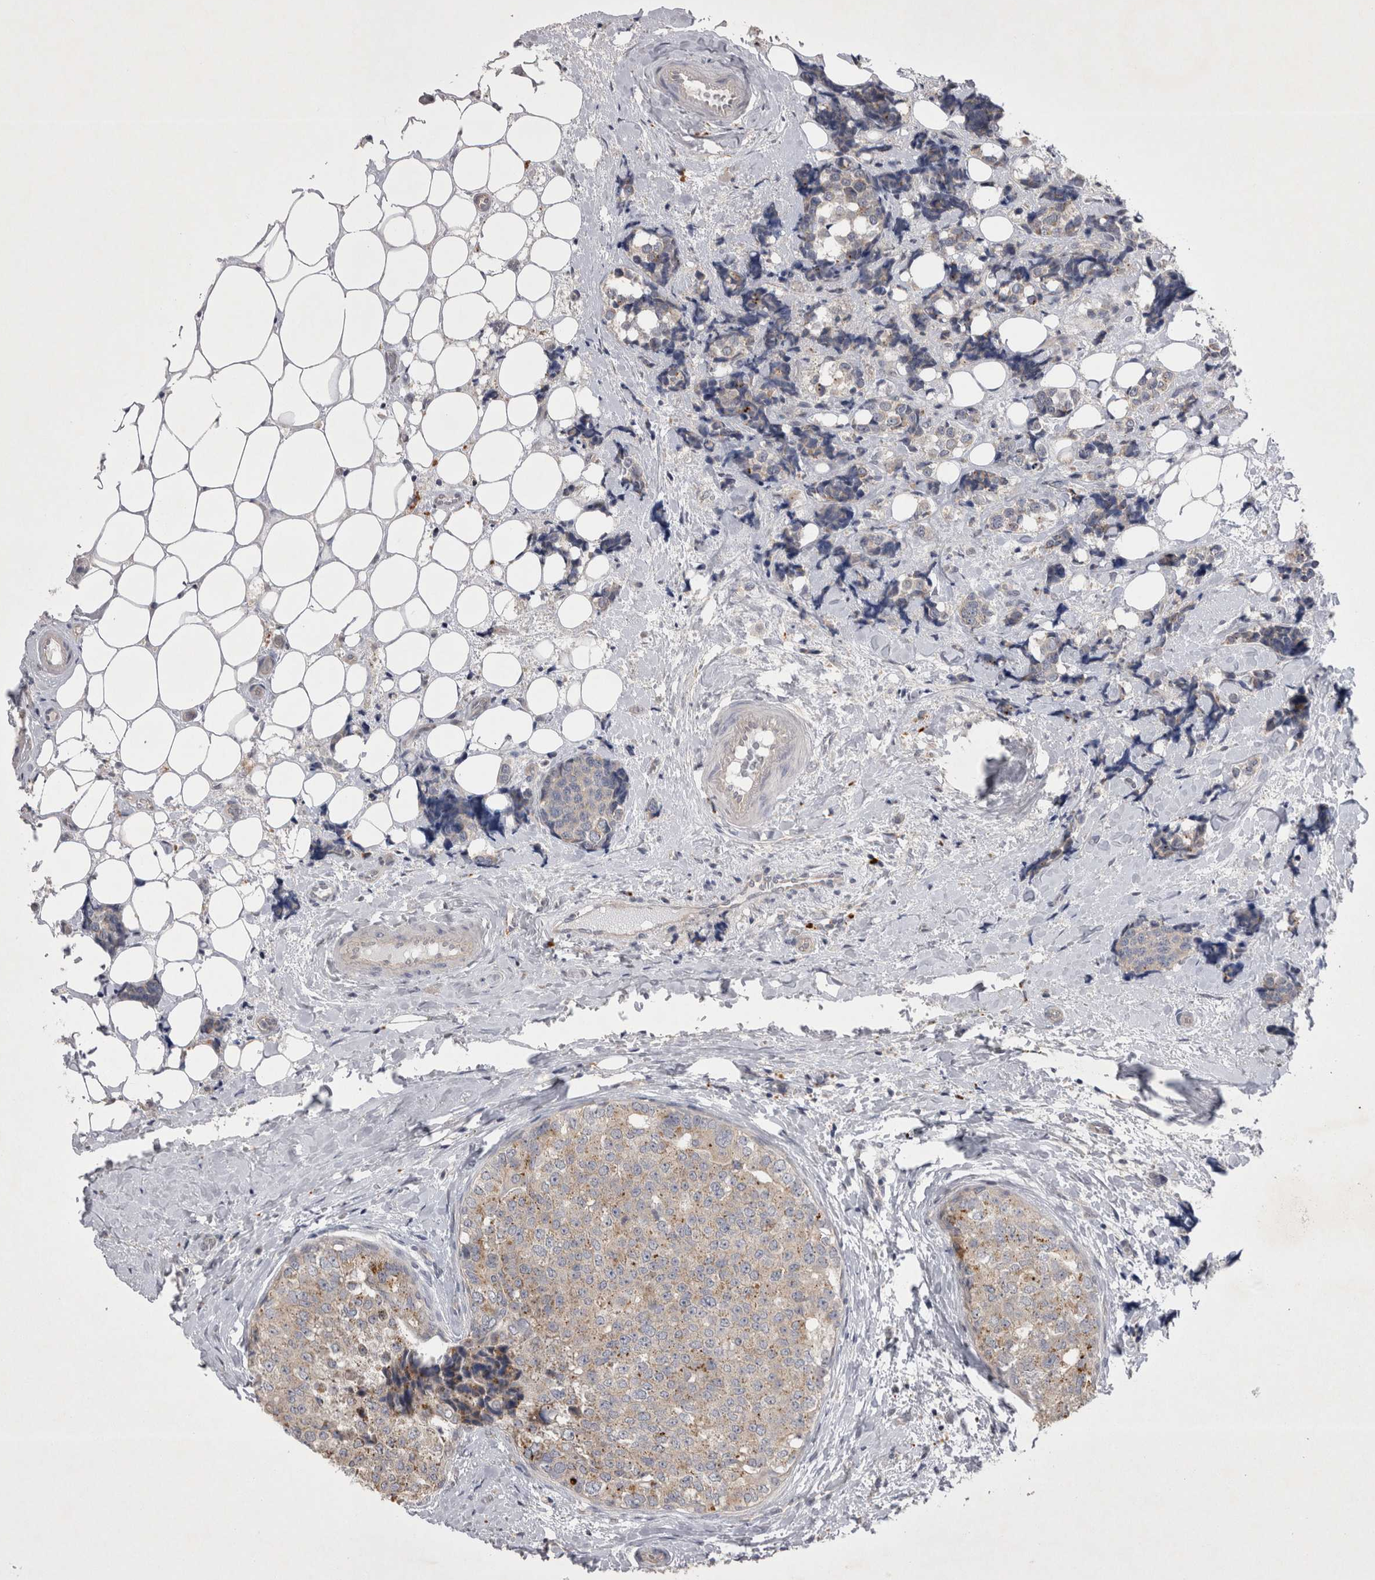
{"staining": {"intensity": "weak", "quantity": ">75%", "location": "cytoplasmic/membranous"}, "tissue": "breast cancer", "cell_type": "Tumor cells", "image_type": "cancer", "snomed": [{"axis": "morphology", "description": "Normal tissue, NOS"}, {"axis": "morphology", "description": "Duct carcinoma"}, {"axis": "topography", "description": "Breast"}], "caption": "Immunohistochemistry (IHC) (DAB (3,3'-diaminobenzidine)) staining of human breast cancer demonstrates weak cytoplasmic/membranous protein positivity in about >75% of tumor cells.", "gene": "CTBS", "patient": {"sex": "female", "age": 43}}